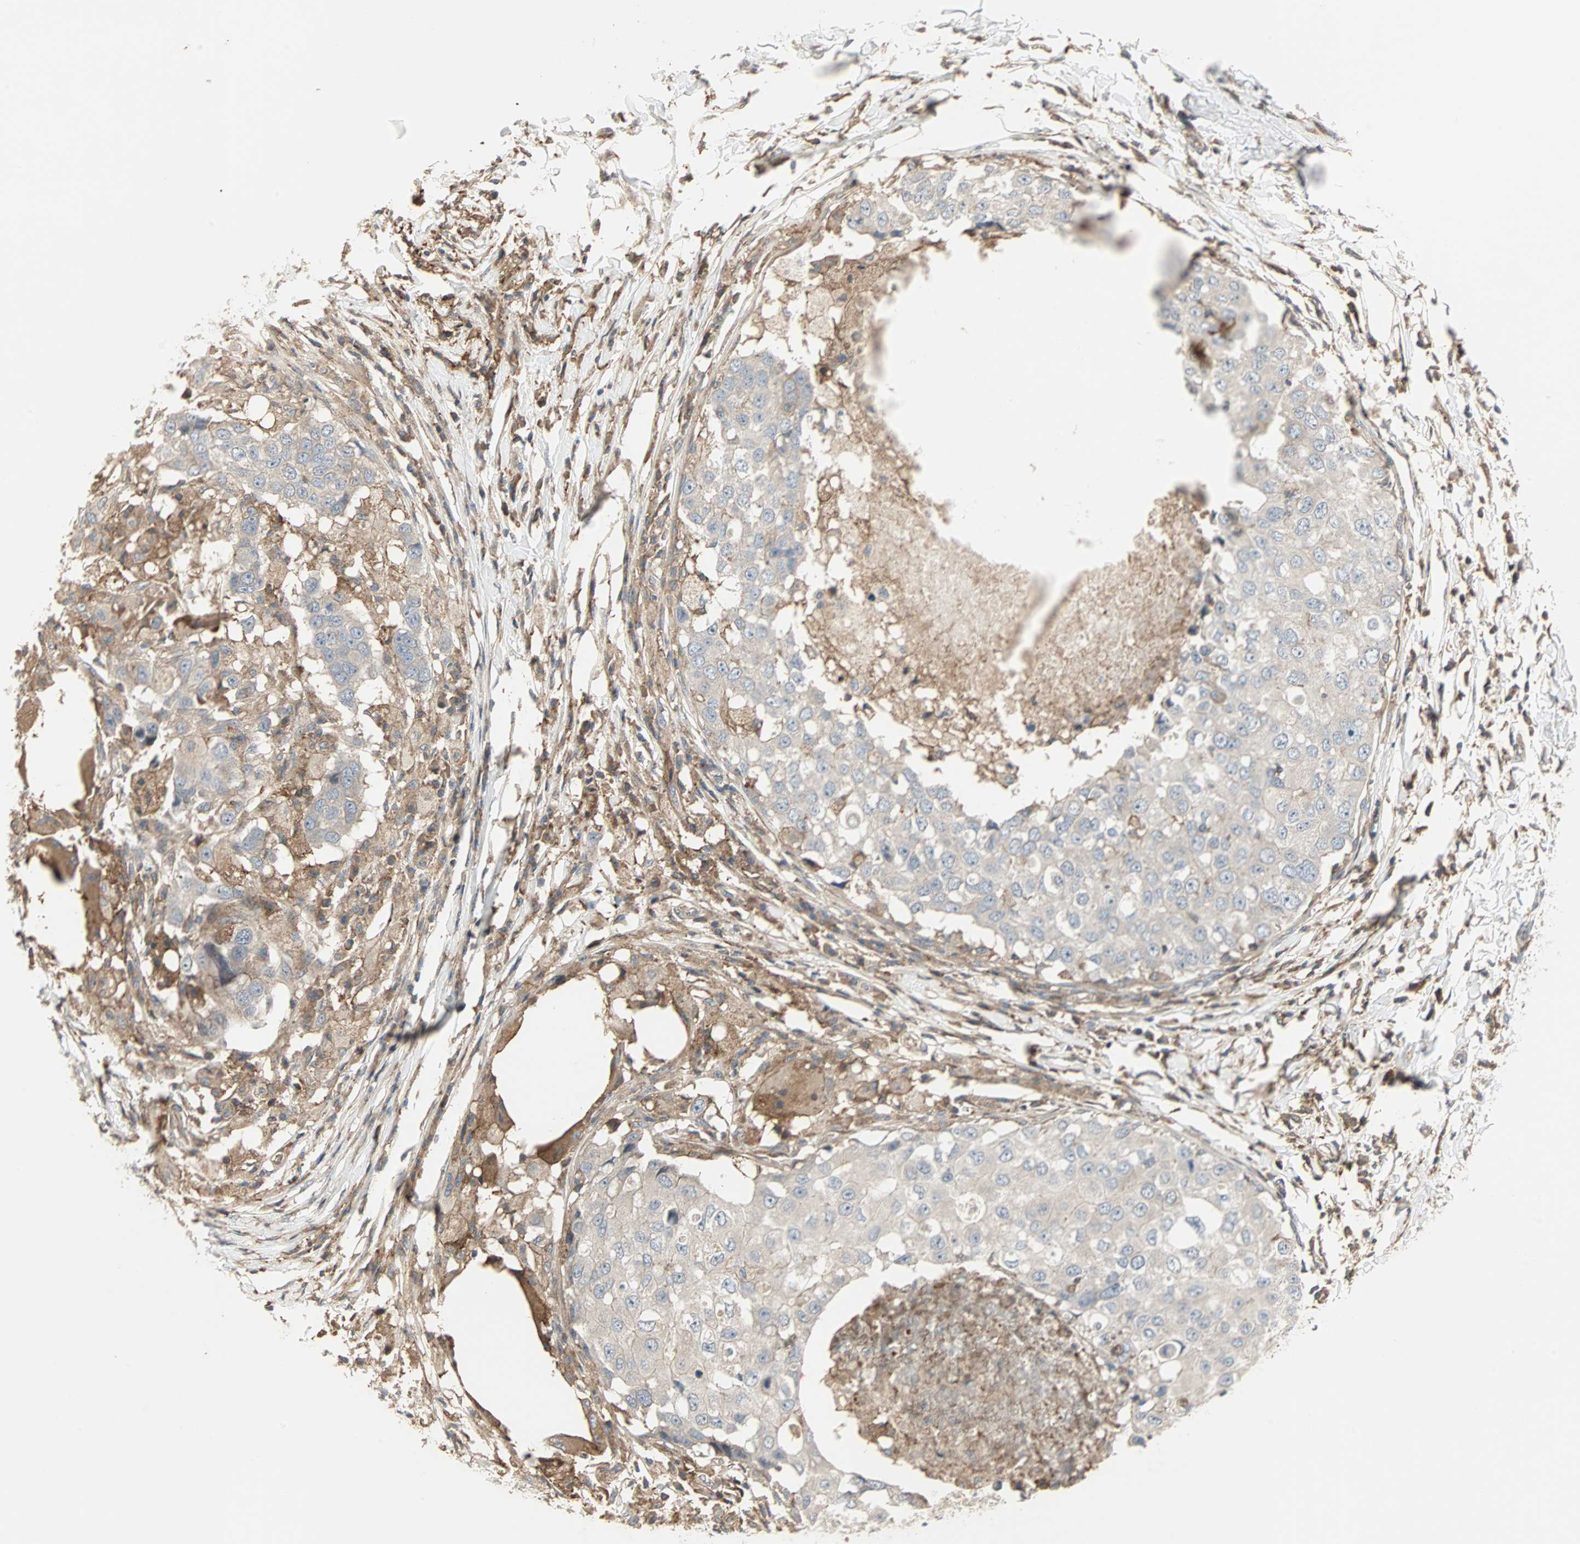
{"staining": {"intensity": "weak", "quantity": ">75%", "location": "cytoplasmic/membranous"}, "tissue": "breast cancer", "cell_type": "Tumor cells", "image_type": "cancer", "snomed": [{"axis": "morphology", "description": "Duct carcinoma"}, {"axis": "topography", "description": "Breast"}], "caption": "A high-resolution micrograph shows immunohistochemistry staining of breast cancer, which shows weak cytoplasmic/membranous staining in approximately >75% of tumor cells.", "gene": "GNAI2", "patient": {"sex": "female", "age": 27}}